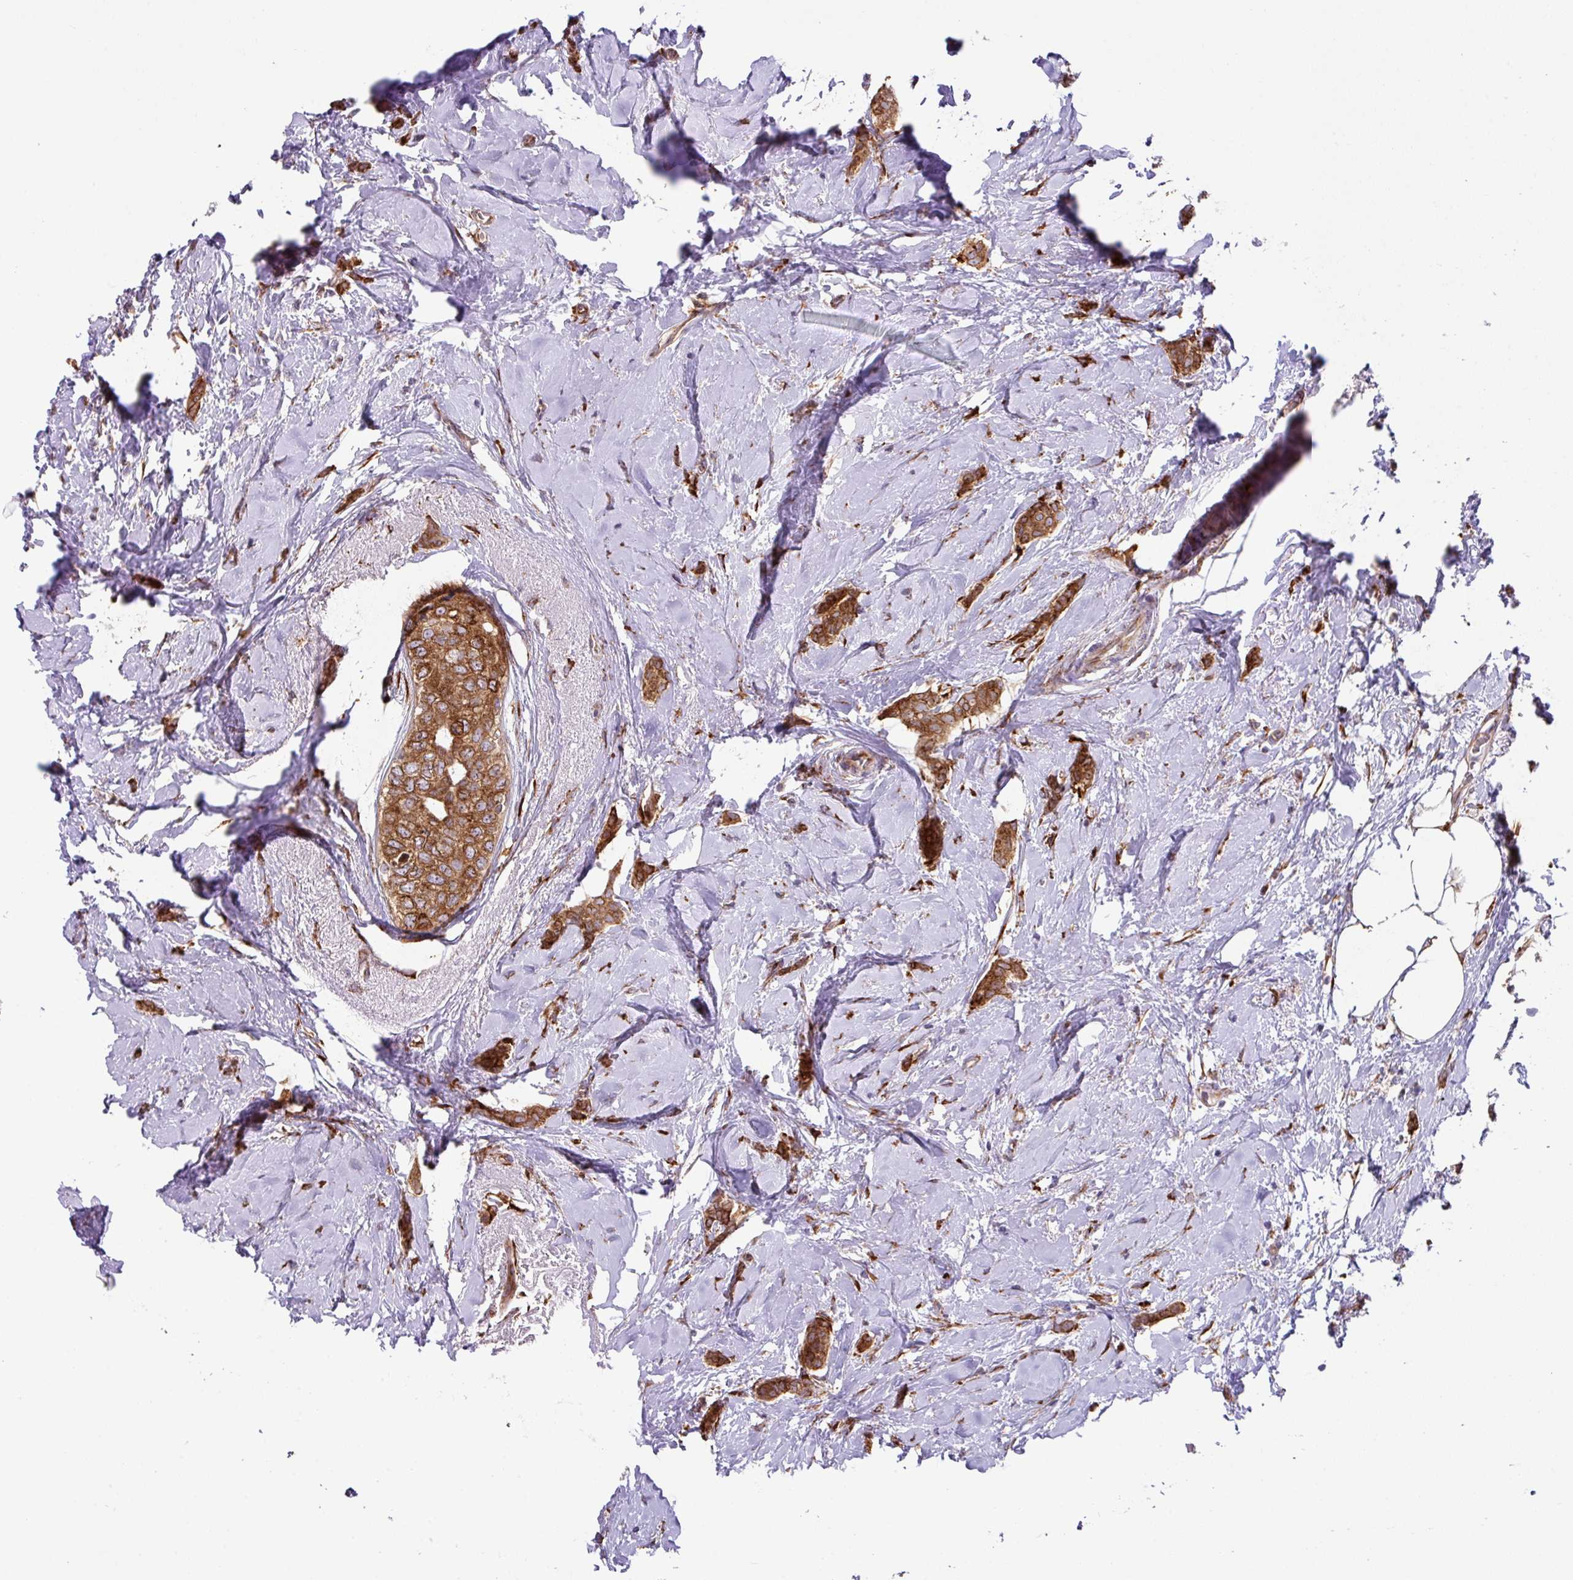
{"staining": {"intensity": "strong", "quantity": ">75%", "location": "cytoplasmic/membranous"}, "tissue": "breast cancer", "cell_type": "Tumor cells", "image_type": "cancer", "snomed": [{"axis": "morphology", "description": "Duct carcinoma"}, {"axis": "topography", "description": "Breast"}], "caption": "Breast intraductal carcinoma stained with a brown dye demonstrates strong cytoplasmic/membranous positive staining in about >75% of tumor cells.", "gene": "SLC39A7", "patient": {"sex": "female", "age": 72}}